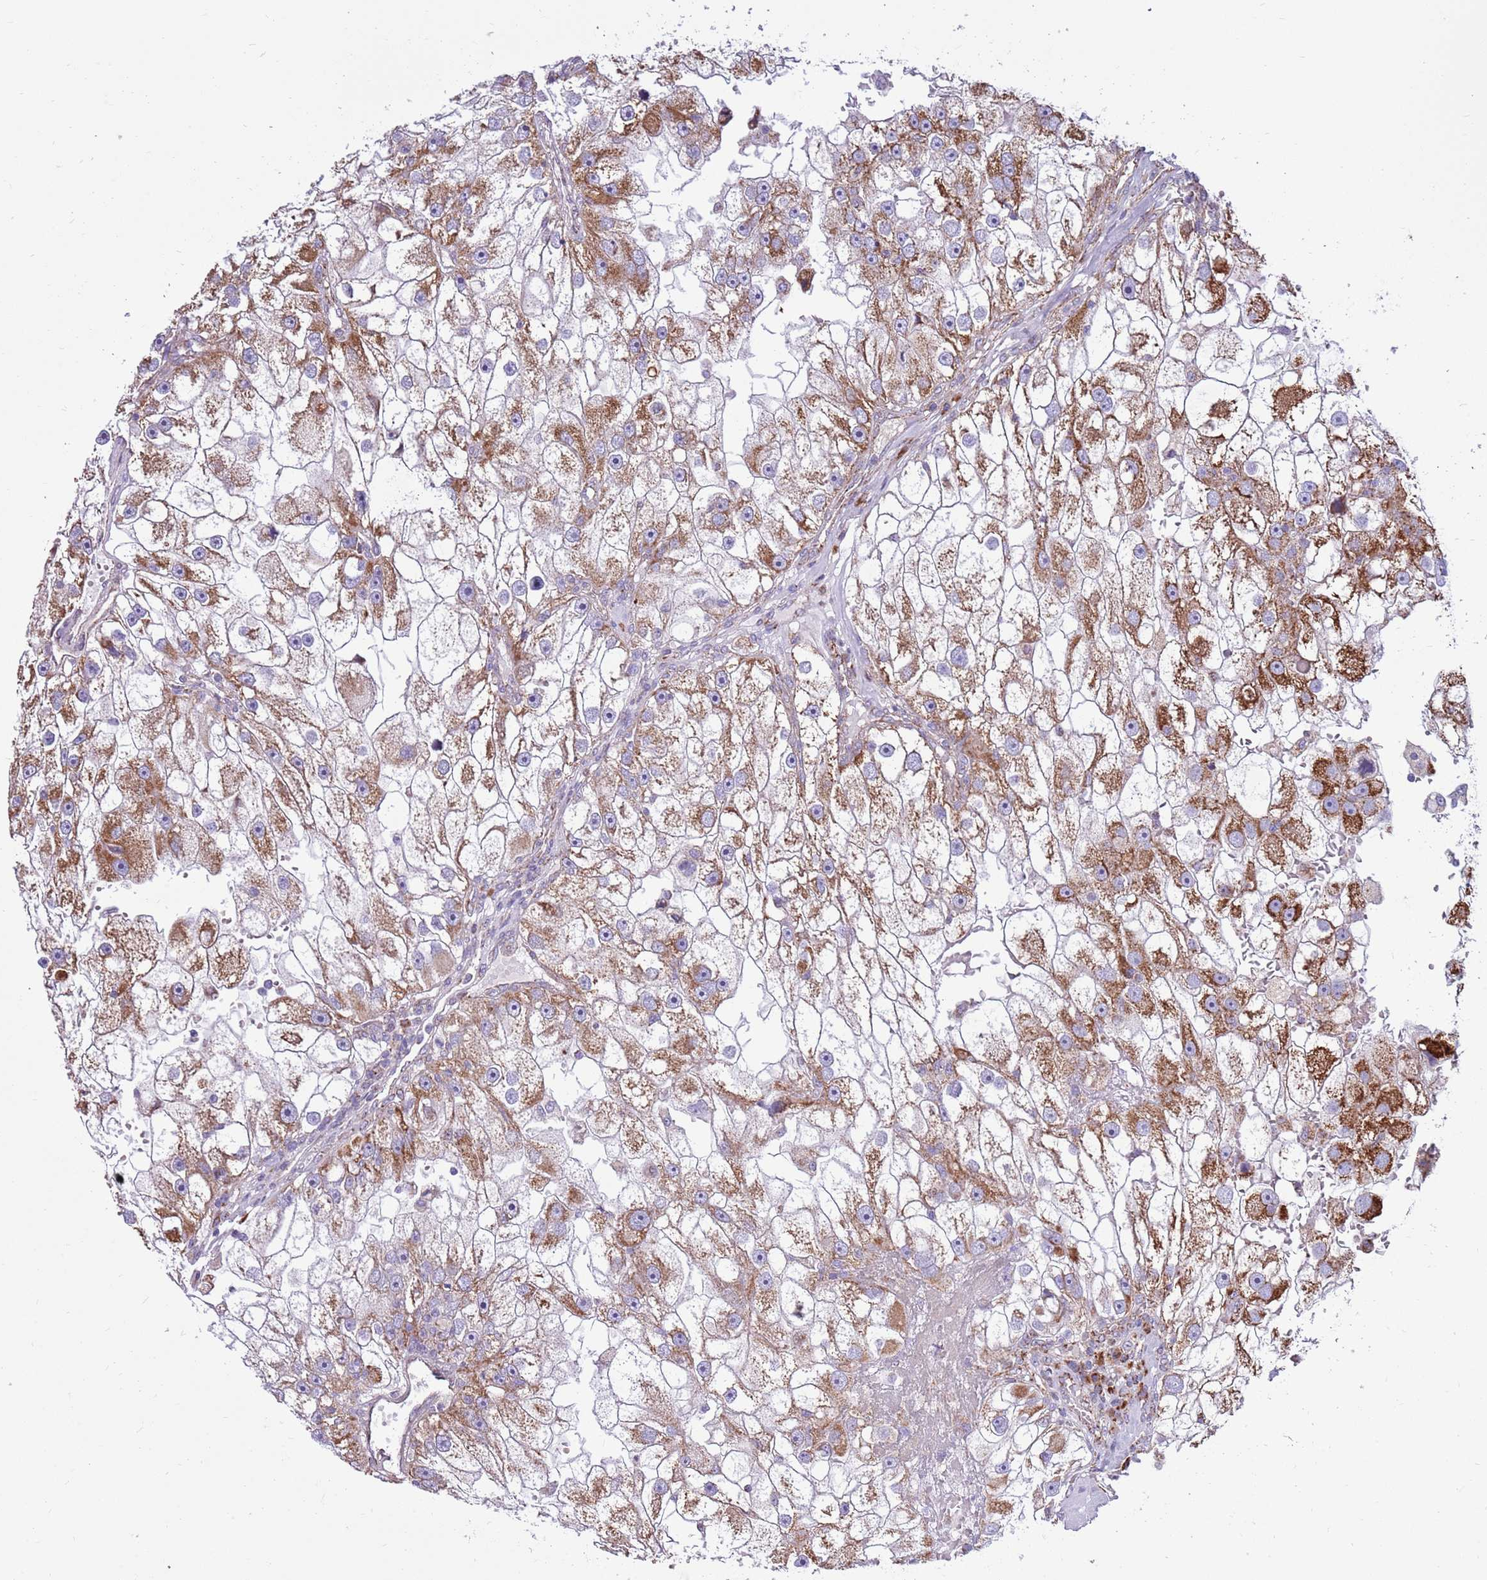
{"staining": {"intensity": "moderate", "quantity": ">75%", "location": "cytoplasmic/membranous"}, "tissue": "renal cancer", "cell_type": "Tumor cells", "image_type": "cancer", "snomed": [{"axis": "morphology", "description": "Adenocarcinoma, NOS"}, {"axis": "topography", "description": "Kidney"}], "caption": "Renal adenocarcinoma stained with DAB immunohistochemistry (IHC) reveals medium levels of moderate cytoplasmic/membranous expression in approximately >75% of tumor cells.", "gene": "HECTD4", "patient": {"sex": "male", "age": 63}}